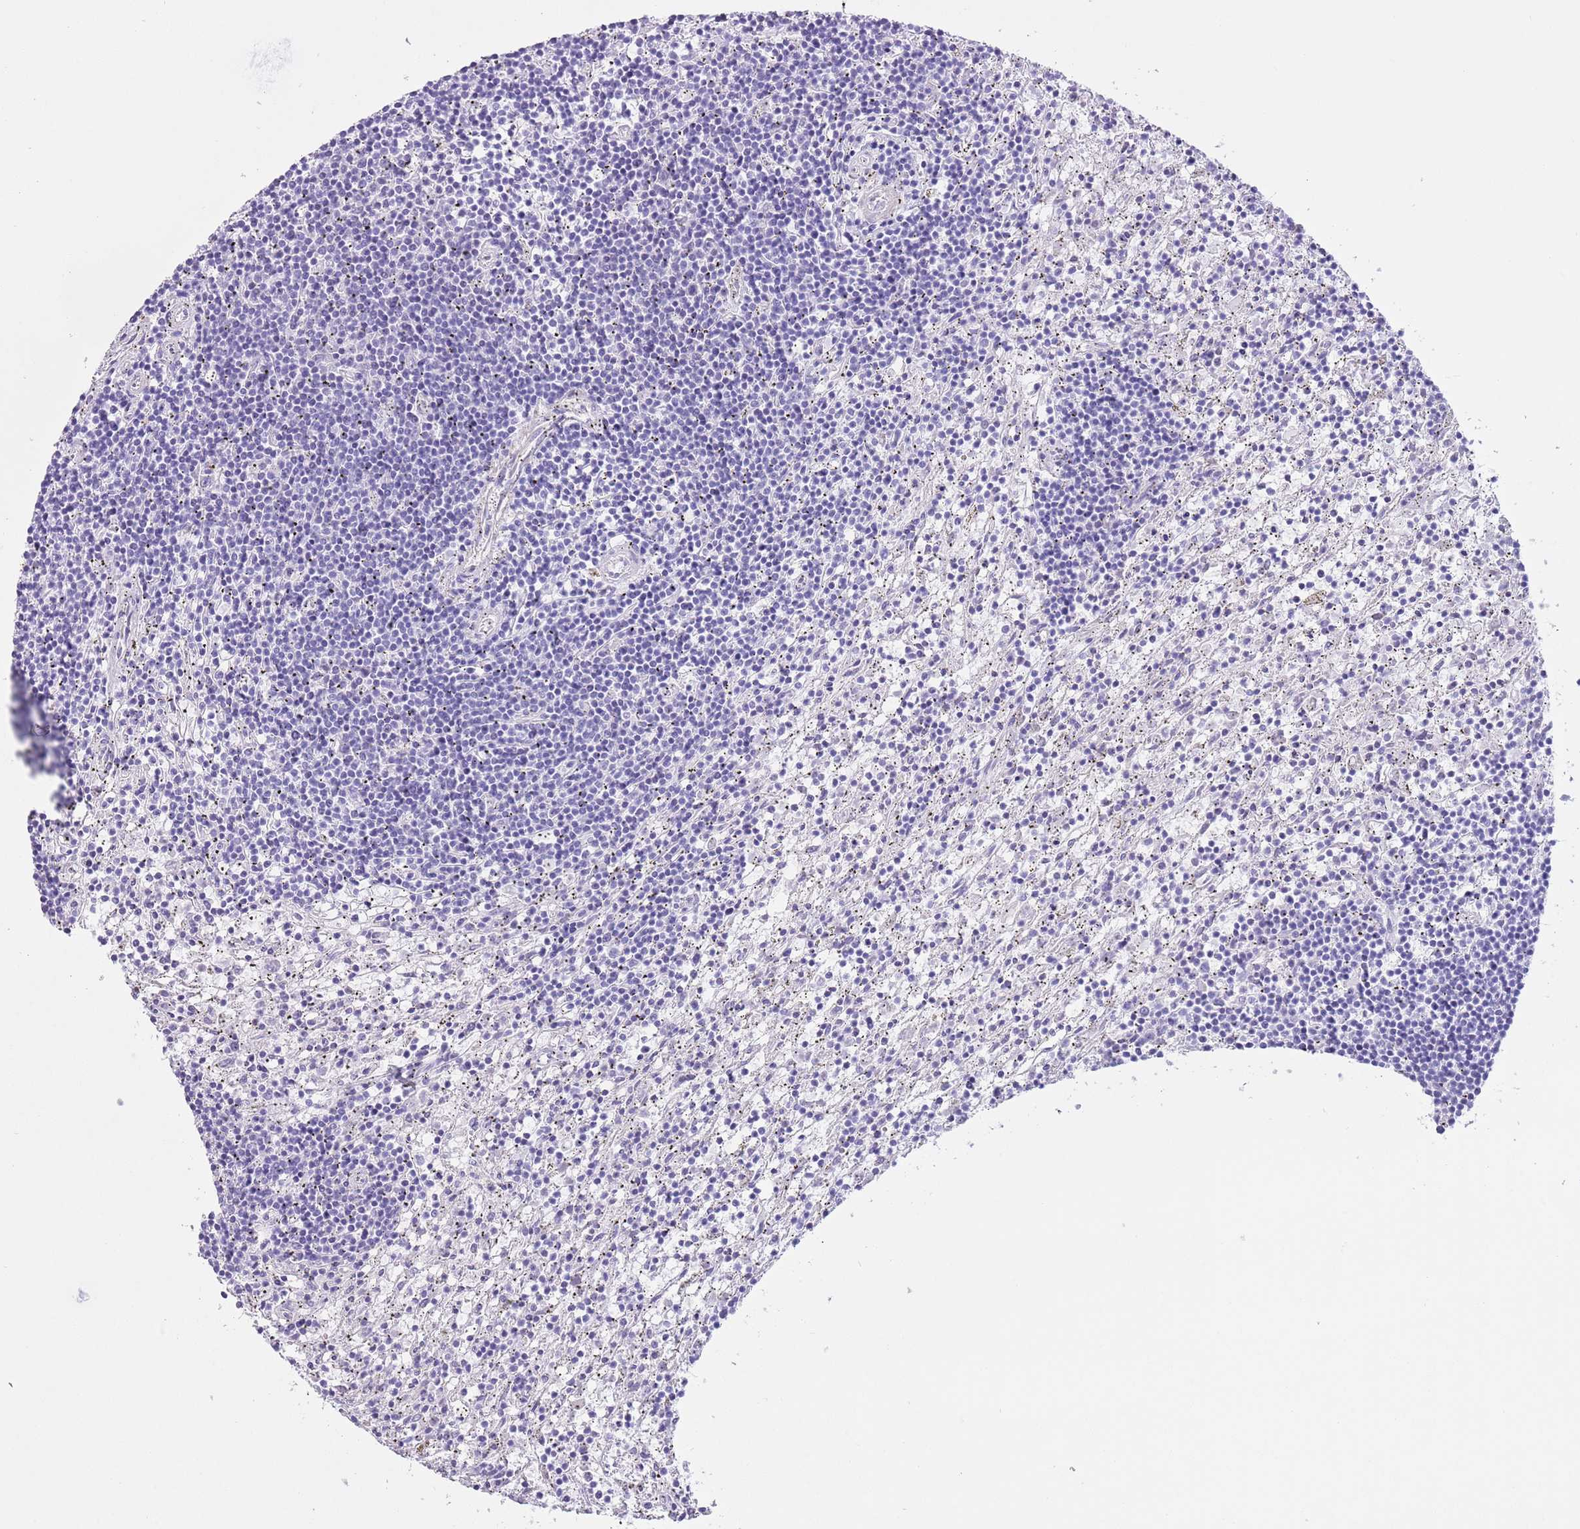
{"staining": {"intensity": "negative", "quantity": "none", "location": "none"}, "tissue": "lymphoma", "cell_type": "Tumor cells", "image_type": "cancer", "snomed": [{"axis": "morphology", "description": "Malignant lymphoma, non-Hodgkin's type, Low grade"}, {"axis": "topography", "description": "Spleen"}], "caption": "DAB (3,3'-diaminobenzidine) immunohistochemical staining of human lymphoma exhibits no significant positivity in tumor cells.", "gene": "SLC7A14", "patient": {"sex": "male", "age": 76}}